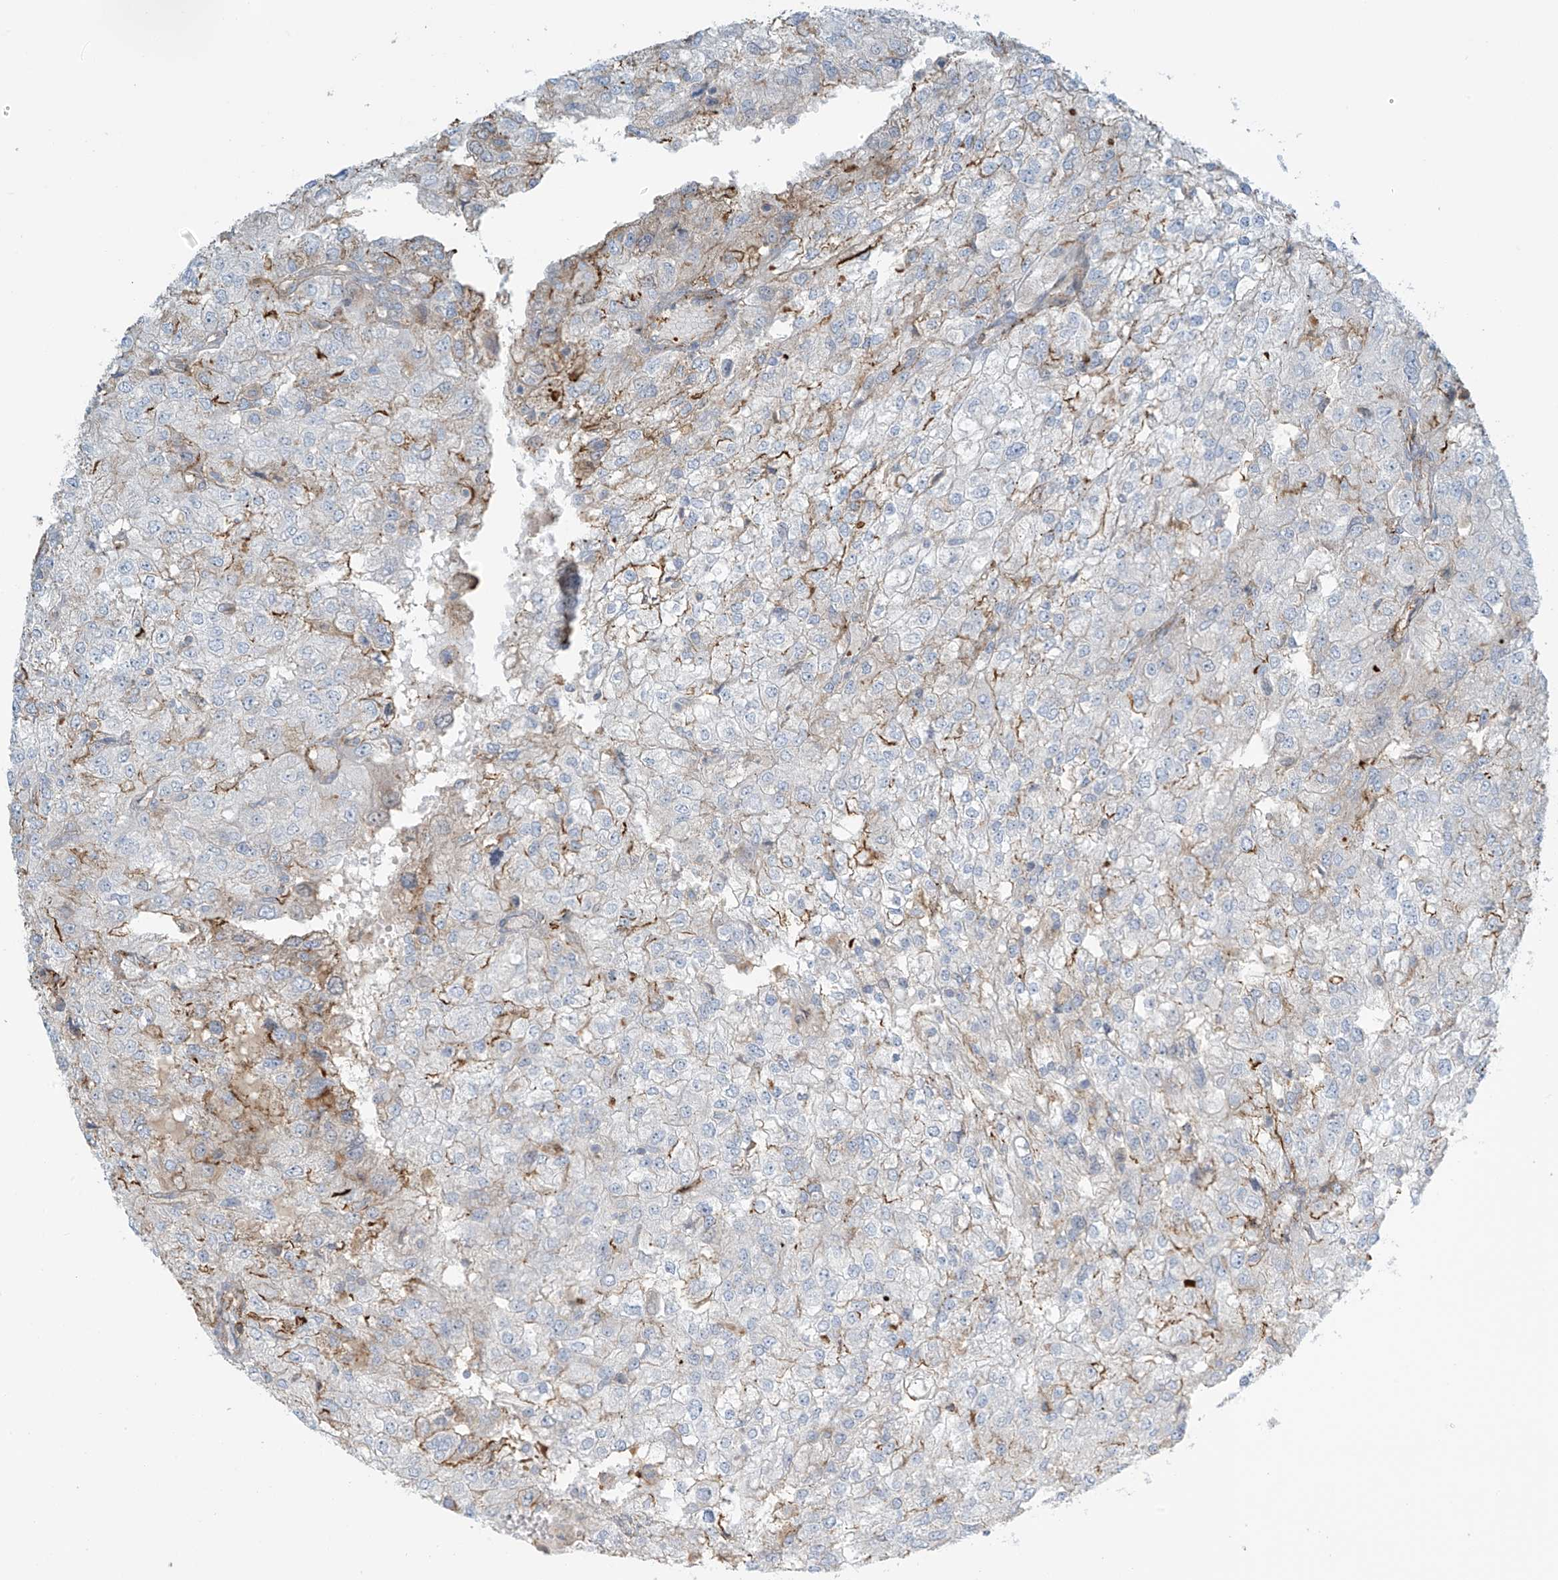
{"staining": {"intensity": "moderate", "quantity": "<25%", "location": "cytoplasmic/membranous"}, "tissue": "renal cancer", "cell_type": "Tumor cells", "image_type": "cancer", "snomed": [{"axis": "morphology", "description": "Adenocarcinoma, NOS"}, {"axis": "topography", "description": "Kidney"}], "caption": "A micrograph showing moderate cytoplasmic/membranous staining in approximately <25% of tumor cells in renal cancer (adenocarcinoma), as visualized by brown immunohistochemical staining.", "gene": "SLC9A2", "patient": {"sex": "female", "age": 54}}